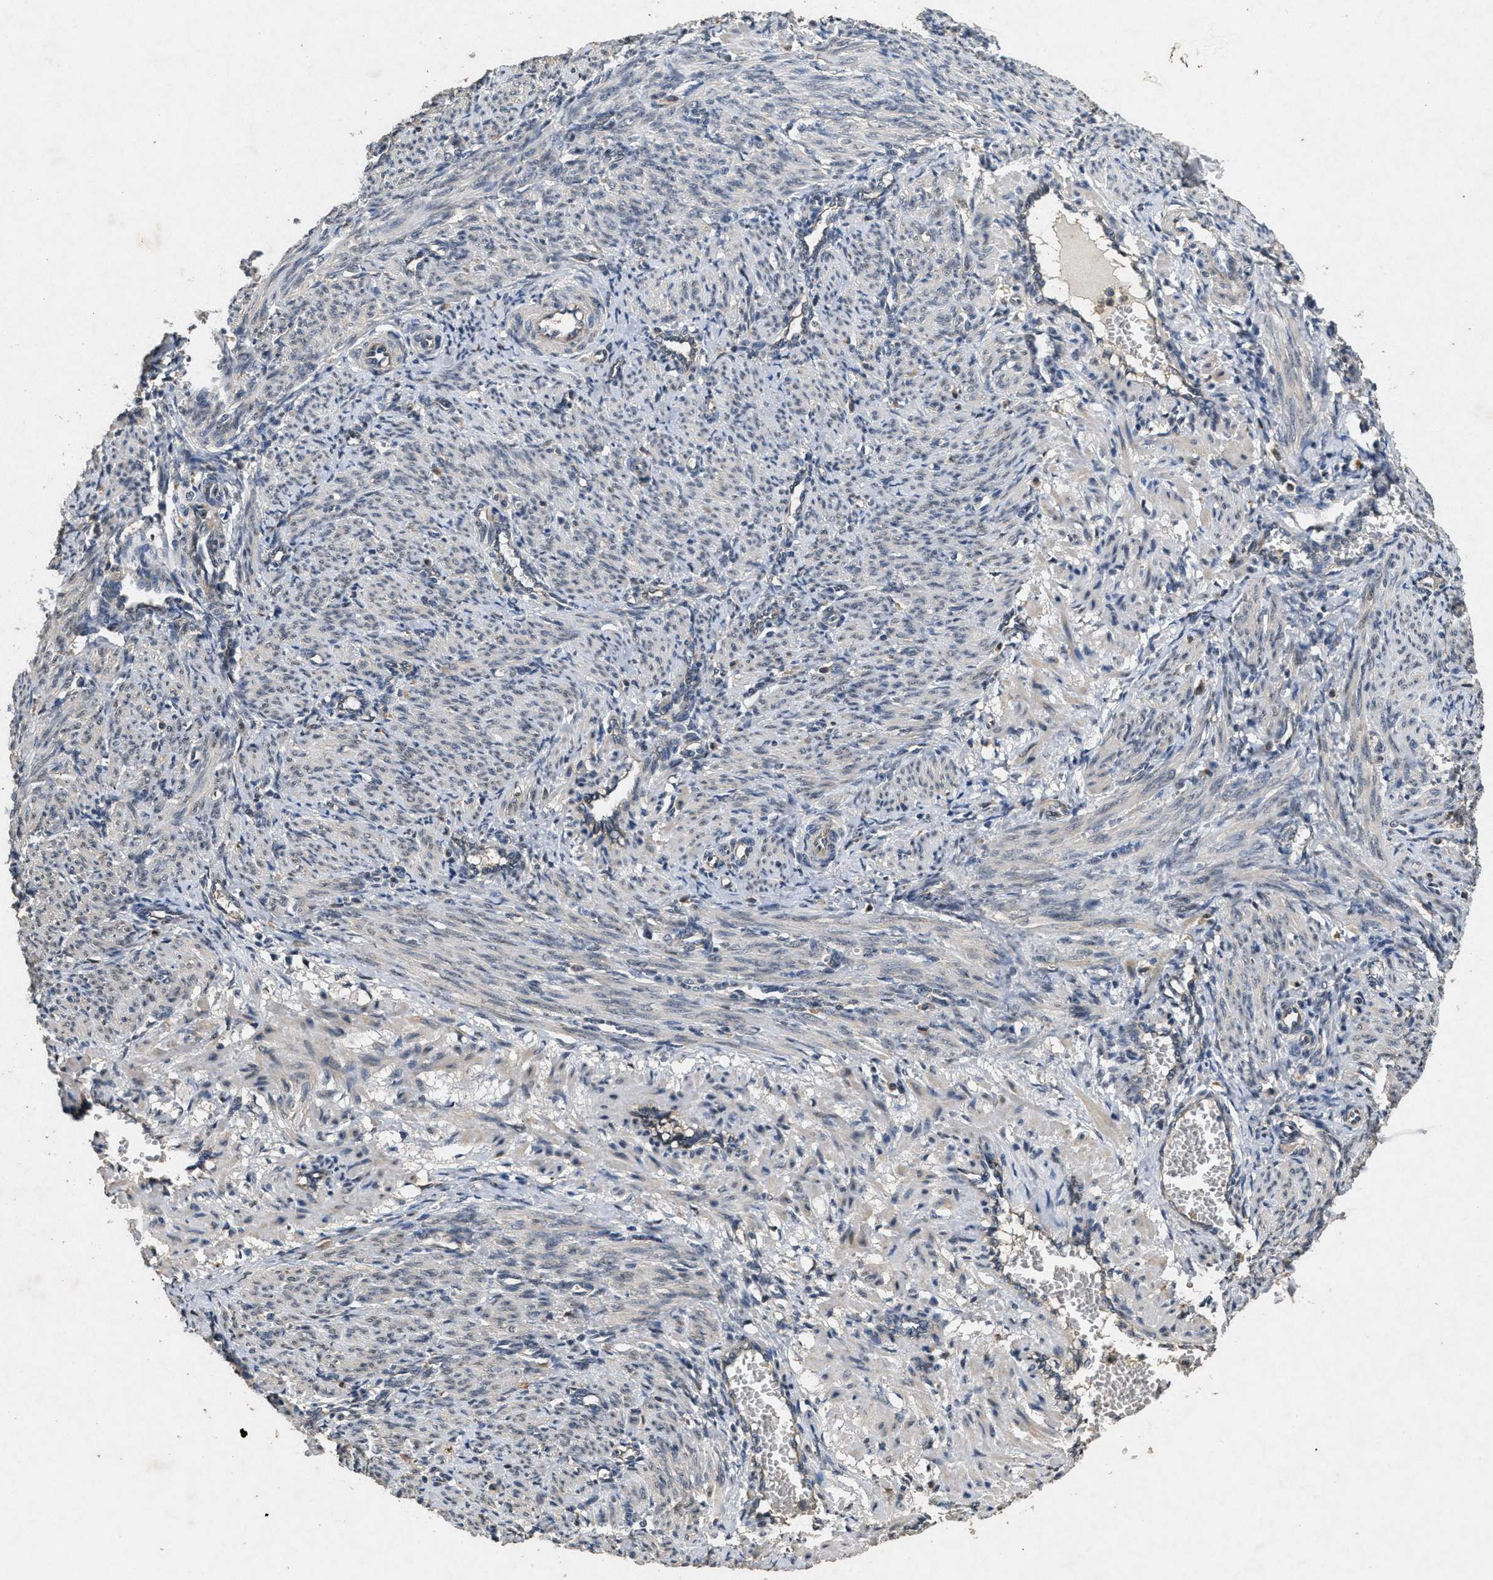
{"staining": {"intensity": "weak", "quantity": "25%-75%", "location": "cytoplasmic/membranous"}, "tissue": "smooth muscle", "cell_type": "Smooth muscle cells", "image_type": "normal", "snomed": [{"axis": "morphology", "description": "Normal tissue, NOS"}, {"axis": "topography", "description": "Endometrium"}], "caption": "The image exhibits immunohistochemical staining of unremarkable smooth muscle. There is weak cytoplasmic/membranous staining is appreciated in about 25%-75% of smooth muscle cells. The staining was performed using DAB, with brown indicating positive protein expression. Nuclei are stained blue with hematoxylin.", "gene": "PAPOLG", "patient": {"sex": "female", "age": 33}}